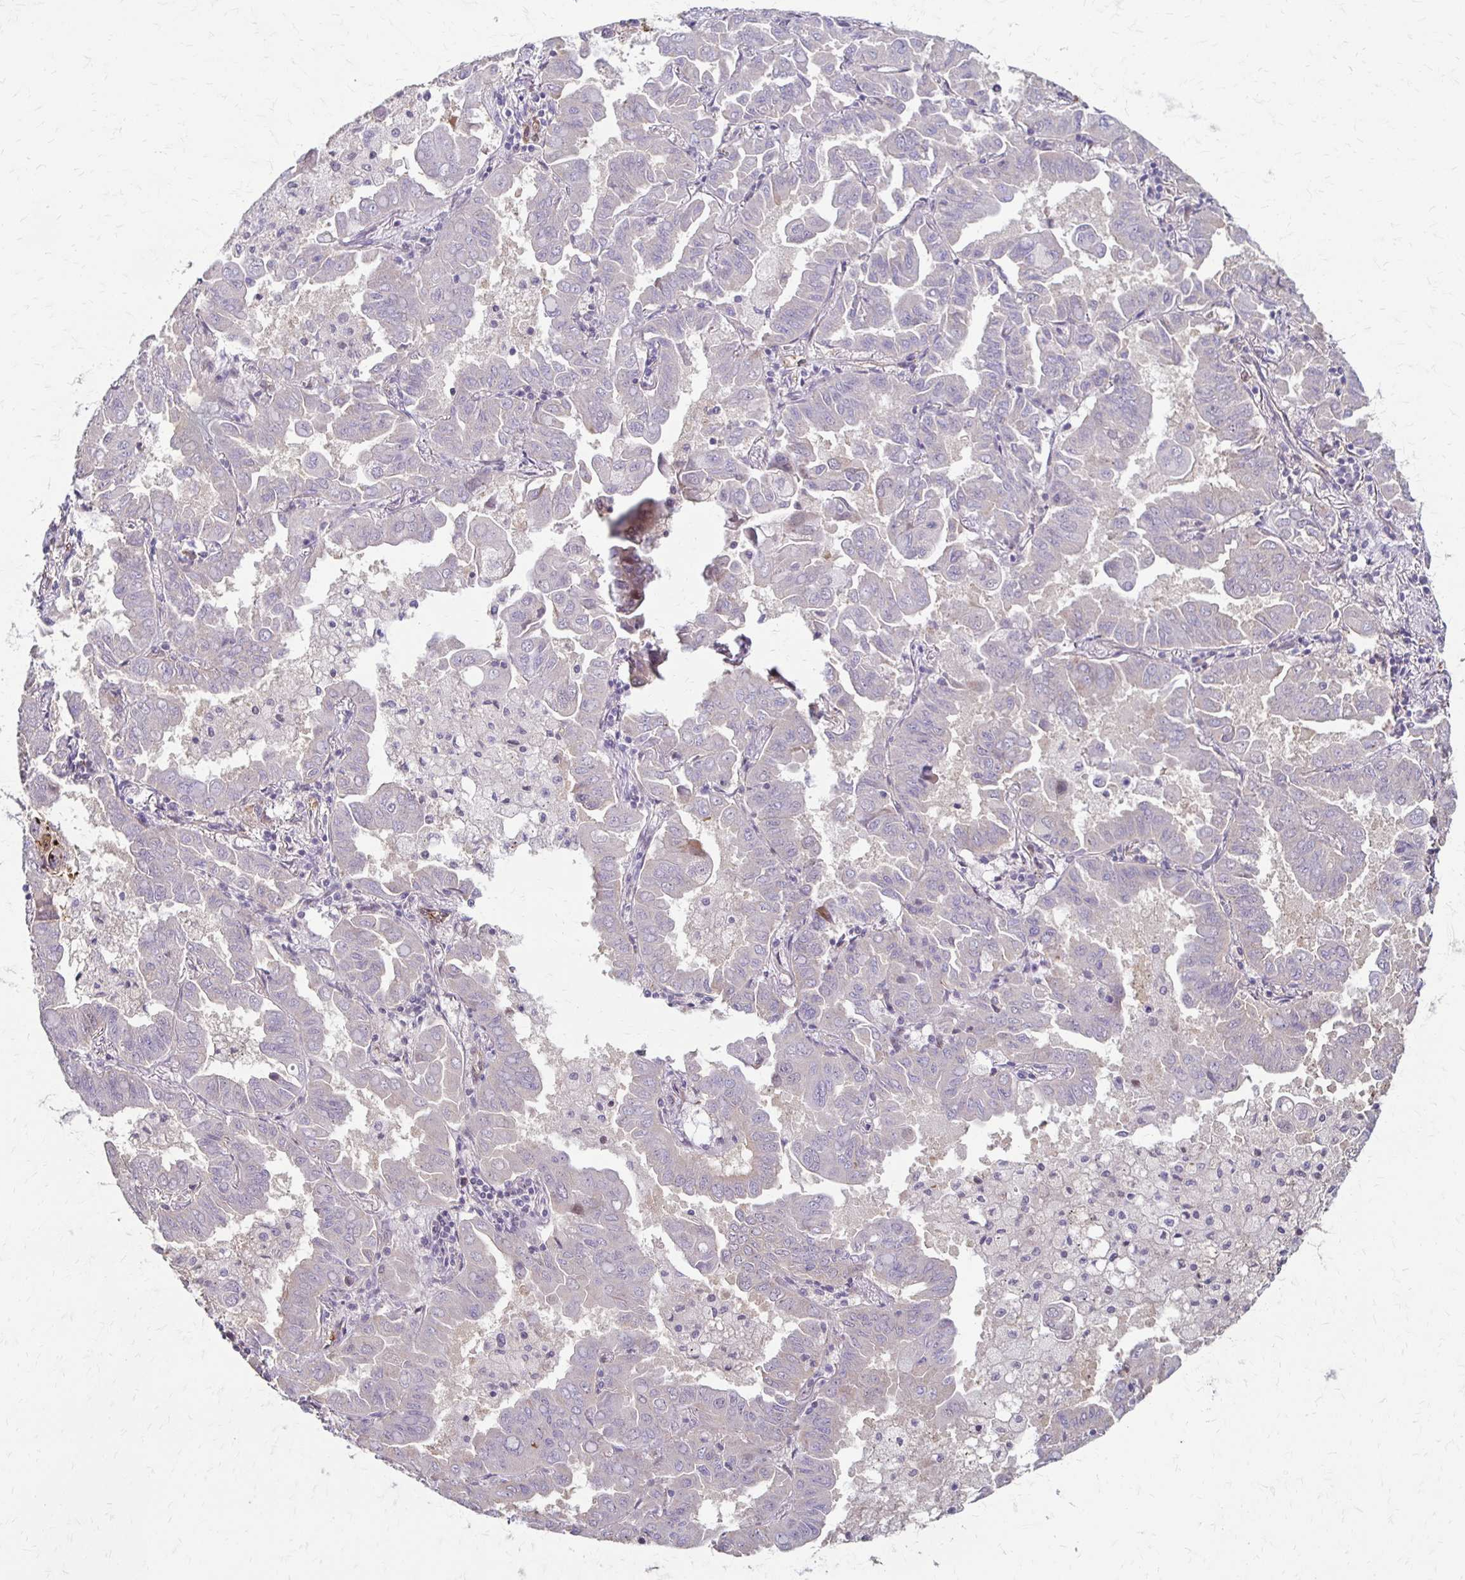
{"staining": {"intensity": "negative", "quantity": "none", "location": "none"}, "tissue": "lung cancer", "cell_type": "Tumor cells", "image_type": "cancer", "snomed": [{"axis": "morphology", "description": "Adenocarcinoma, NOS"}, {"axis": "topography", "description": "Lung"}], "caption": "Tumor cells show no significant protein positivity in lung cancer (adenocarcinoma).", "gene": "CFL2", "patient": {"sex": "male", "age": 64}}